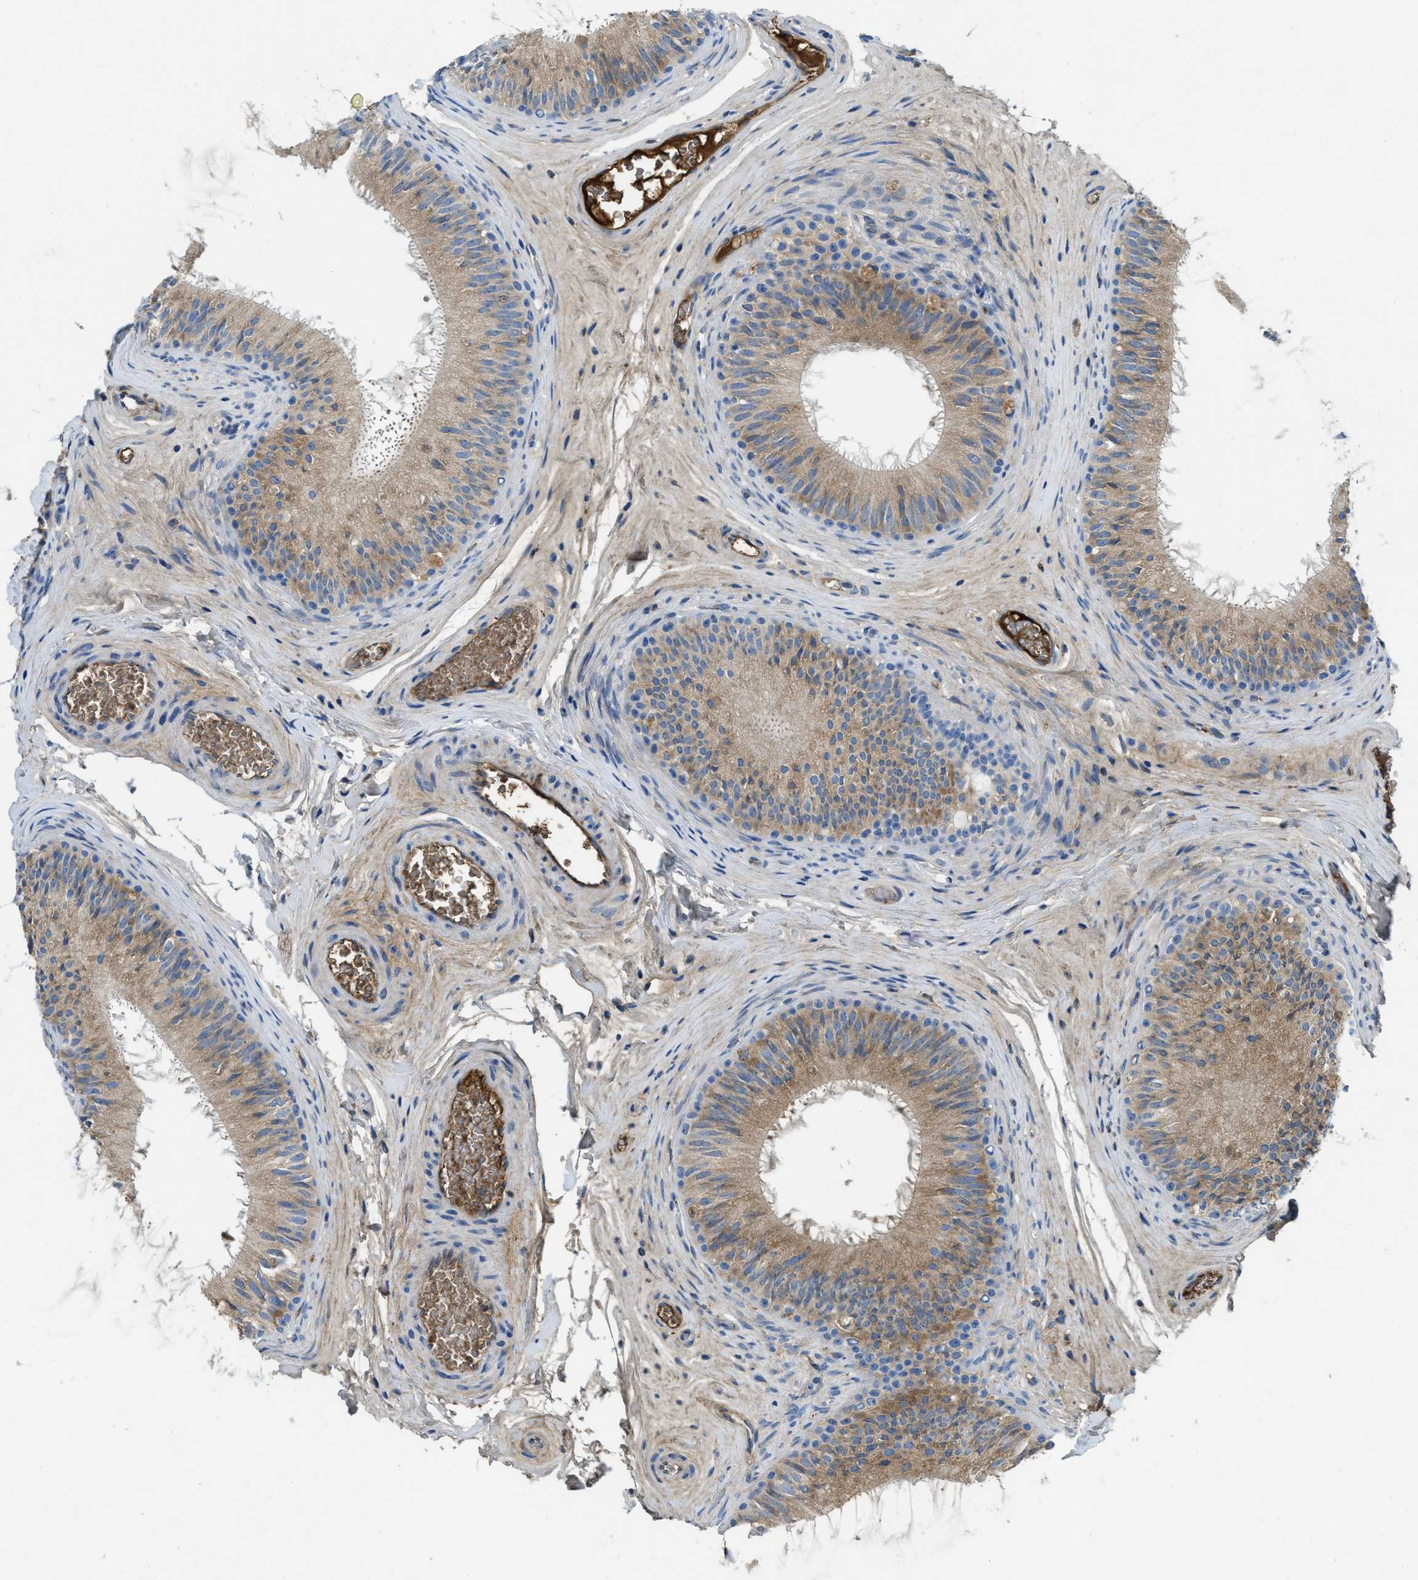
{"staining": {"intensity": "moderate", "quantity": ">75%", "location": "cytoplasmic/membranous"}, "tissue": "epididymis", "cell_type": "Glandular cells", "image_type": "normal", "snomed": [{"axis": "morphology", "description": "Normal tissue, NOS"}, {"axis": "topography", "description": "Testis"}, {"axis": "topography", "description": "Epididymis"}], "caption": "This image reveals IHC staining of unremarkable human epididymis, with medium moderate cytoplasmic/membranous positivity in about >75% of glandular cells.", "gene": "MPDU1", "patient": {"sex": "male", "age": 36}}